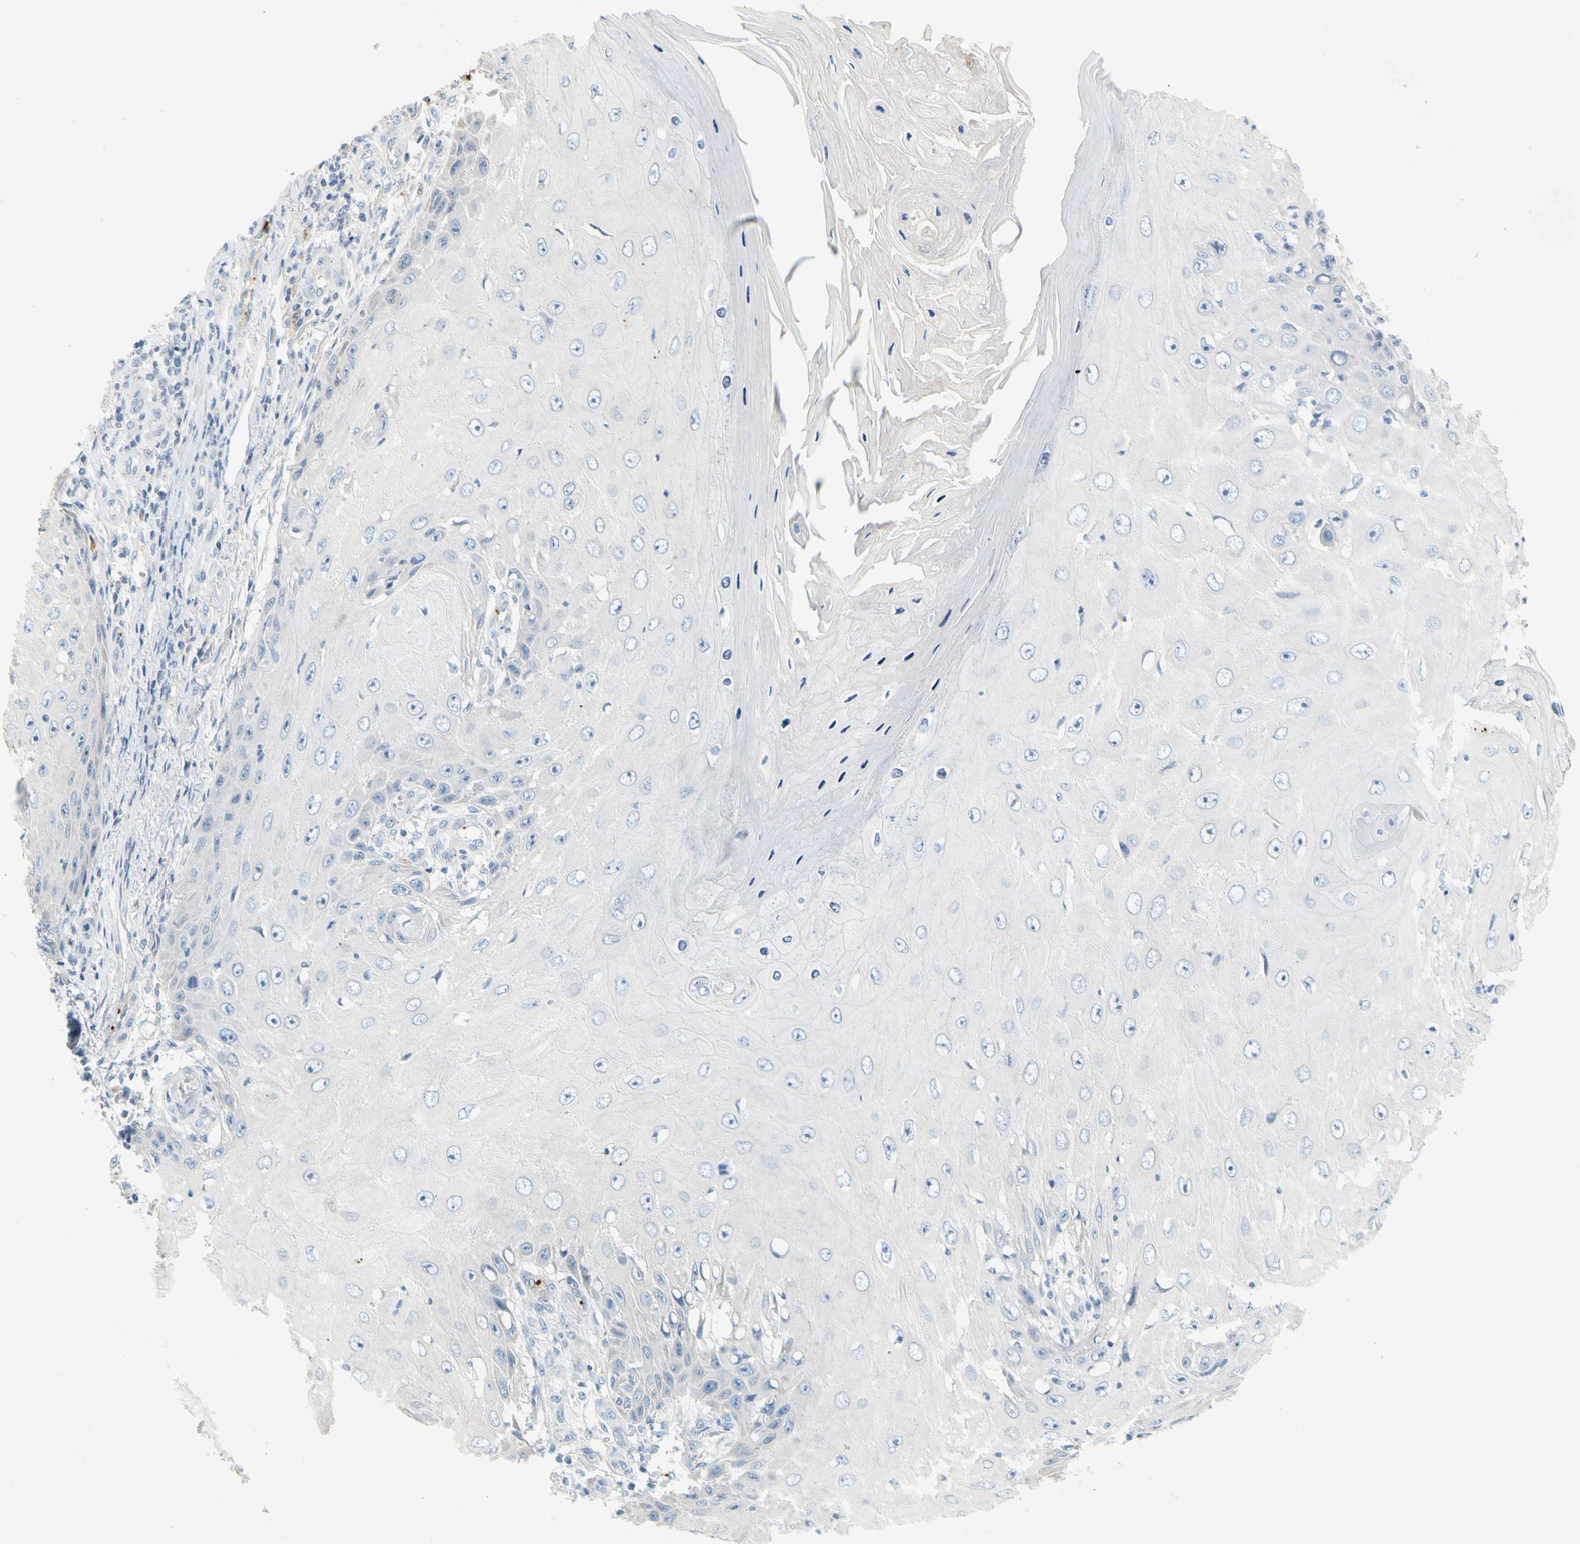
{"staining": {"intensity": "negative", "quantity": "none", "location": "none"}, "tissue": "skin cancer", "cell_type": "Tumor cells", "image_type": "cancer", "snomed": [{"axis": "morphology", "description": "Squamous cell carcinoma, NOS"}, {"axis": "topography", "description": "Skin"}], "caption": "Skin squamous cell carcinoma was stained to show a protein in brown. There is no significant staining in tumor cells.", "gene": "PPBP", "patient": {"sex": "female", "age": 73}}